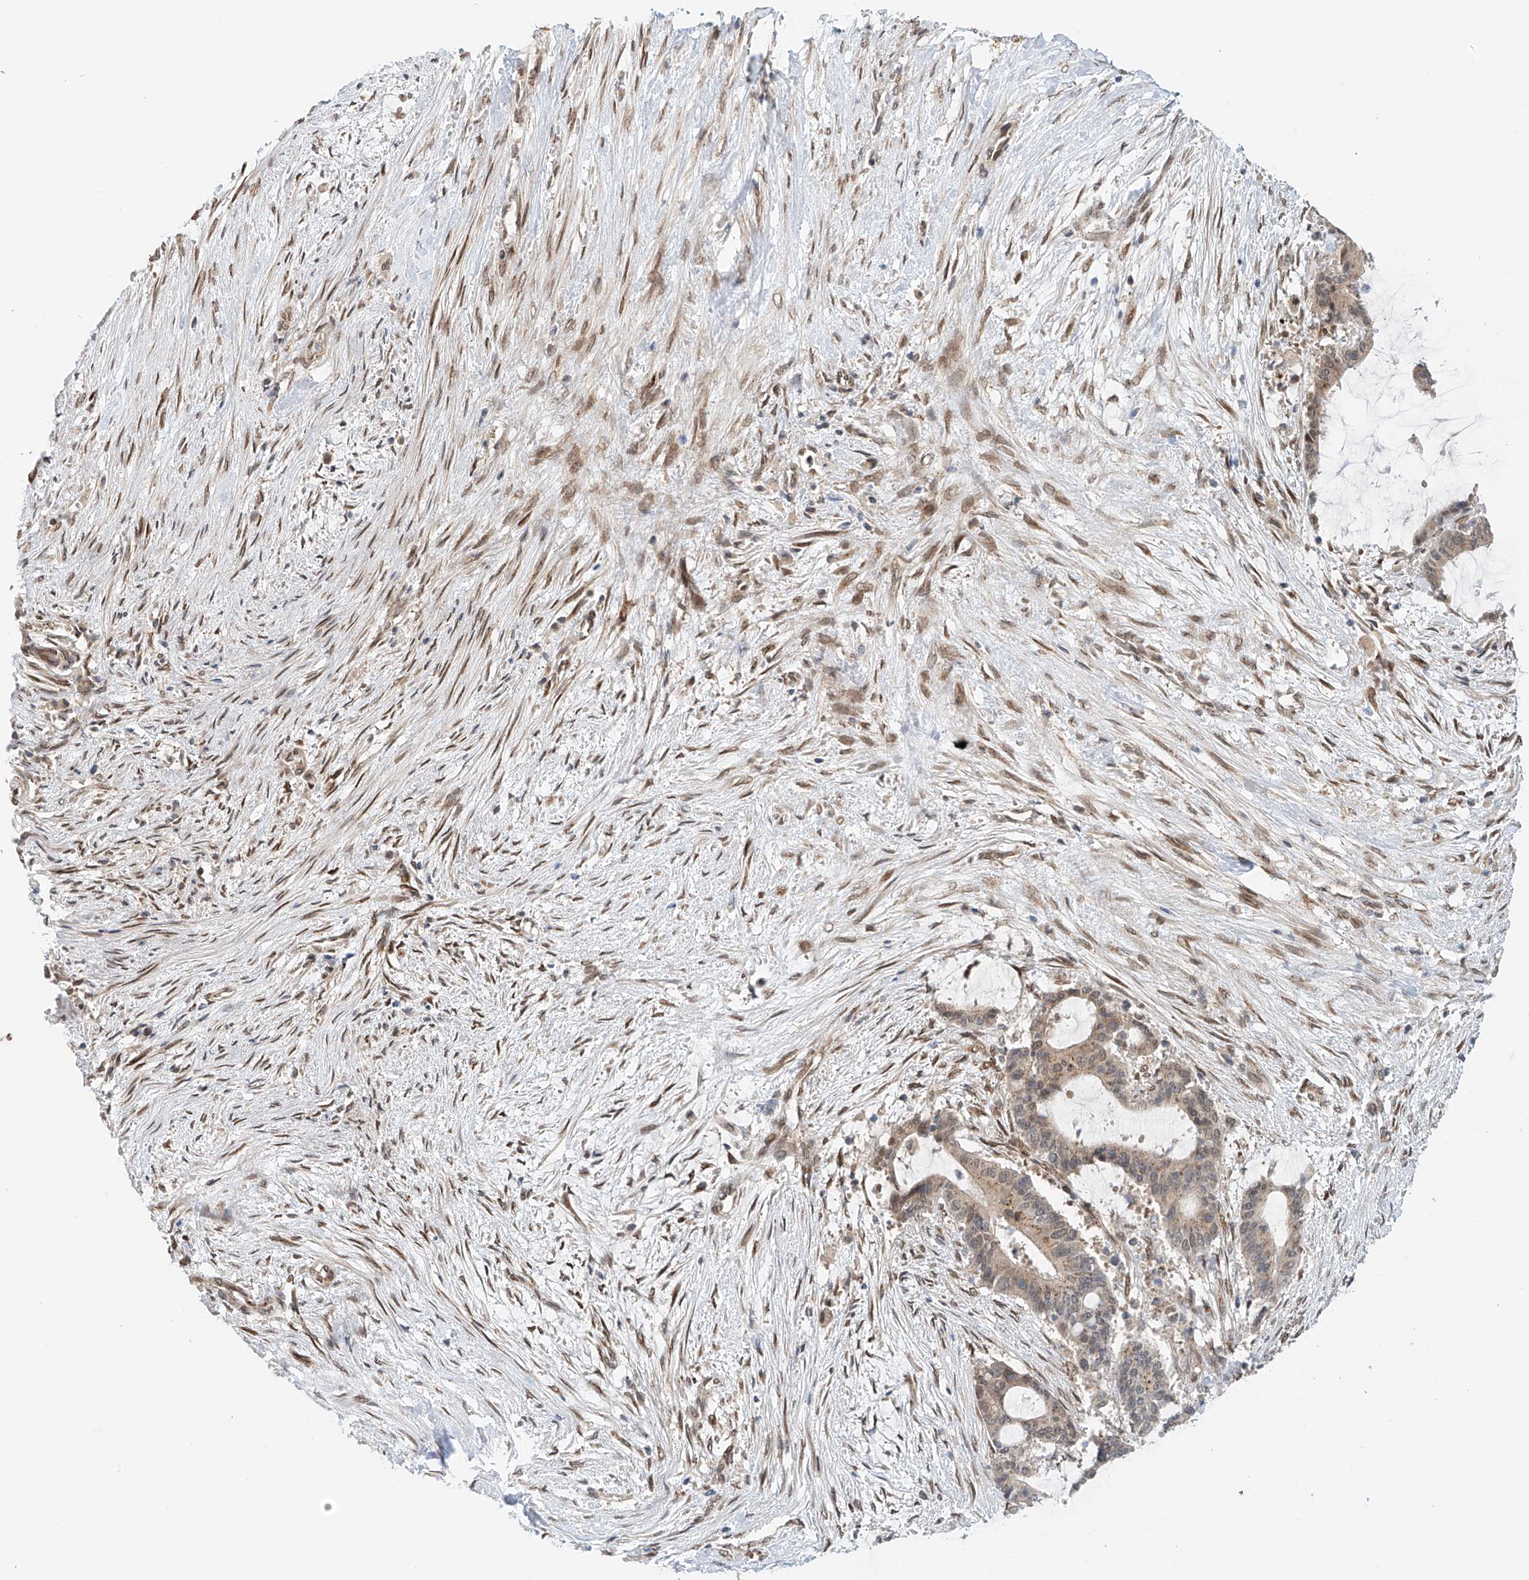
{"staining": {"intensity": "weak", "quantity": ">75%", "location": "cytoplasmic/membranous"}, "tissue": "liver cancer", "cell_type": "Tumor cells", "image_type": "cancer", "snomed": [{"axis": "morphology", "description": "Normal tissue, NOS"}, {"axis": "morphology", "description": "Cholangiocarcinoma"}, {"axis": "topography", "description": "Liver"}, {"axis": "topography", "description": "Peripheral nerve tissue"}], "caption": "Immunohistochemistry (DAB (3,3'-diaminobenzidine)) staining of human liver cancer exhibits weak cytoplasmic/membranous protein positivity in approximately >75% of tumor cells.", "gene": "STARD9", "patient": {"sex": "female", "age": 73}}